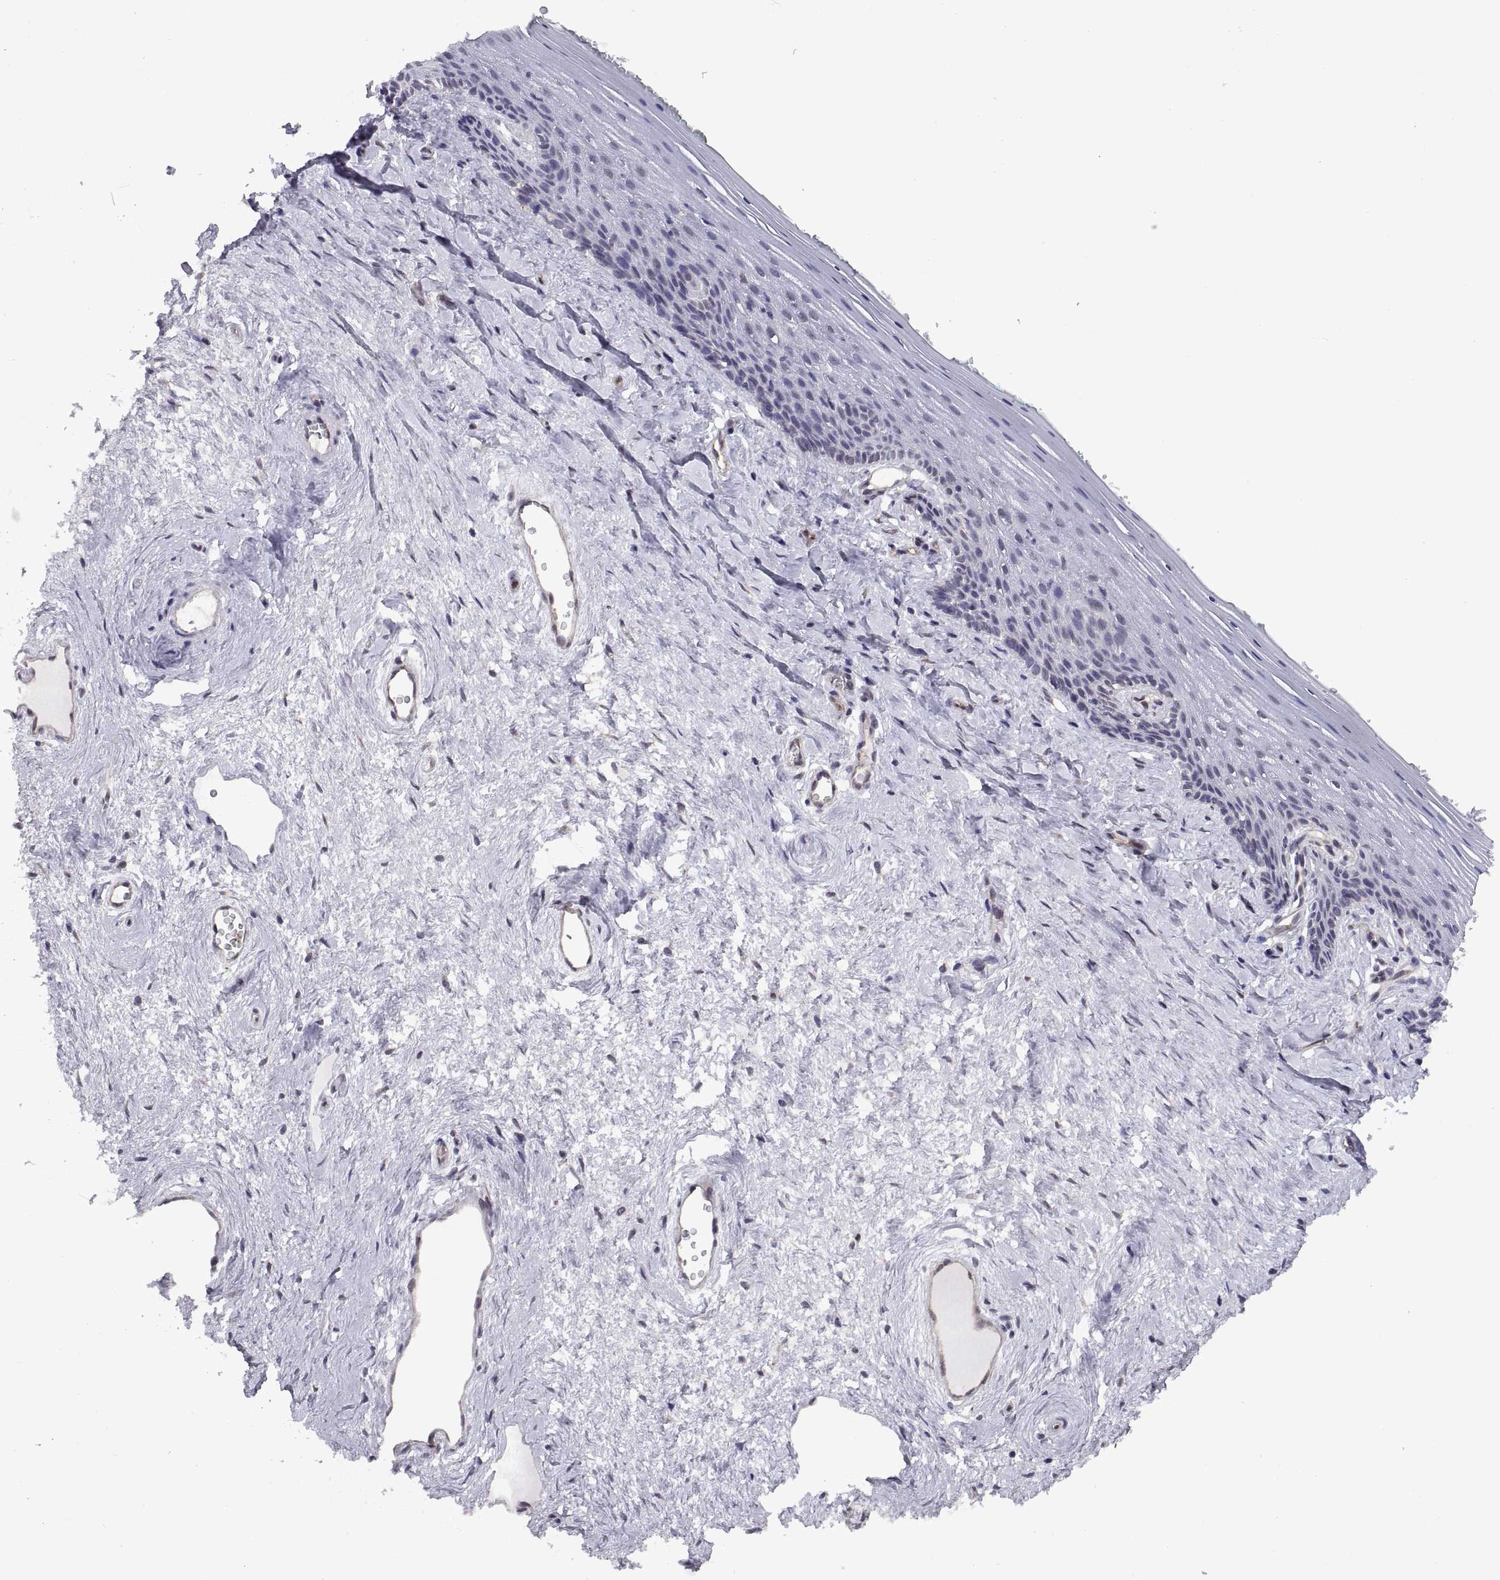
{"staining": {"intensity": "moderate", "quantity": "<25%", "location": "nuclear"}, "tissue": "vagina", "cell_type": "Squamous epithelial cells", "image_type": "normal", "snomed": [{"axis": "morphology", "description": "Normal tissue, NOS"}, {"axis": "topography", "description": "Vagina"}], "caption": "Immunohistochemistry micrograph of benign vagina: human vagina stained using immunohistochemistry reveals low levels of moderate protein expression localized specifically in the nuclear of squamous epithelial cells, appearing as a nuclear brown color.", "gene": "ARRB1", "patient": {"sex": "female", "age": 45}}